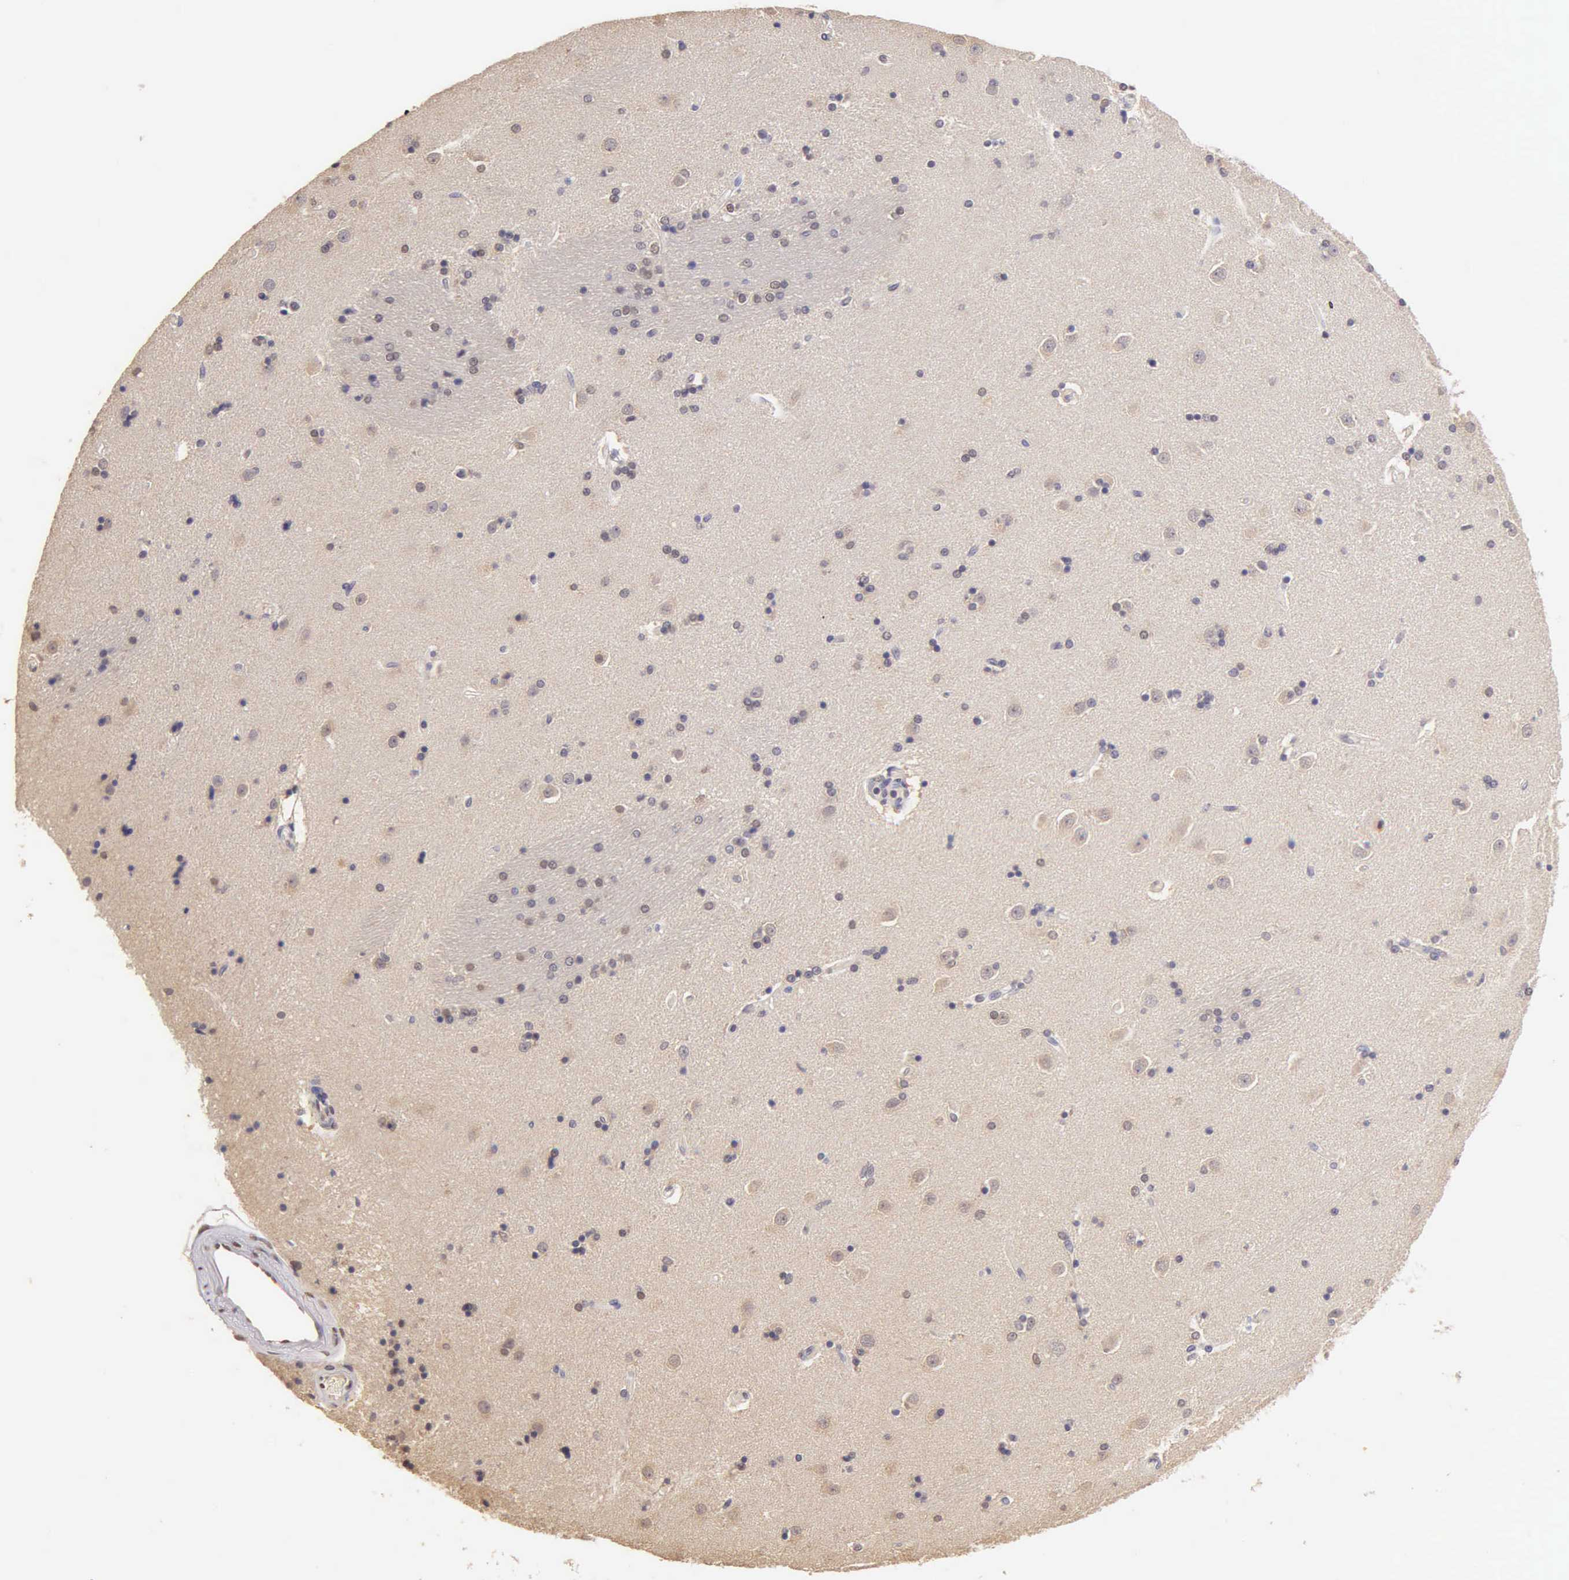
{"staining": {"intensity": "weak", "quantity": "25%-75%", "location": "nuclear"}, "tissue": "caudate", "cell_type": "Glial cells", "image_type": "normal", "snomed": [{"axis": "morphology", "description": "Normal tissue, NOS"}, {"axis": "topography", "description": "Lateral ventricle wall"}], "caption": "Protein expression analysis of unremarkable caudate demonstrates weak nuclear positivity in approximately 25%-75% of glial cells. Immunohistochemistry (ihc) stains the protein in brown and the nuclei are stained blue.", "gene": "MKI67", "patient": {"sex": "female", "age": 54}}